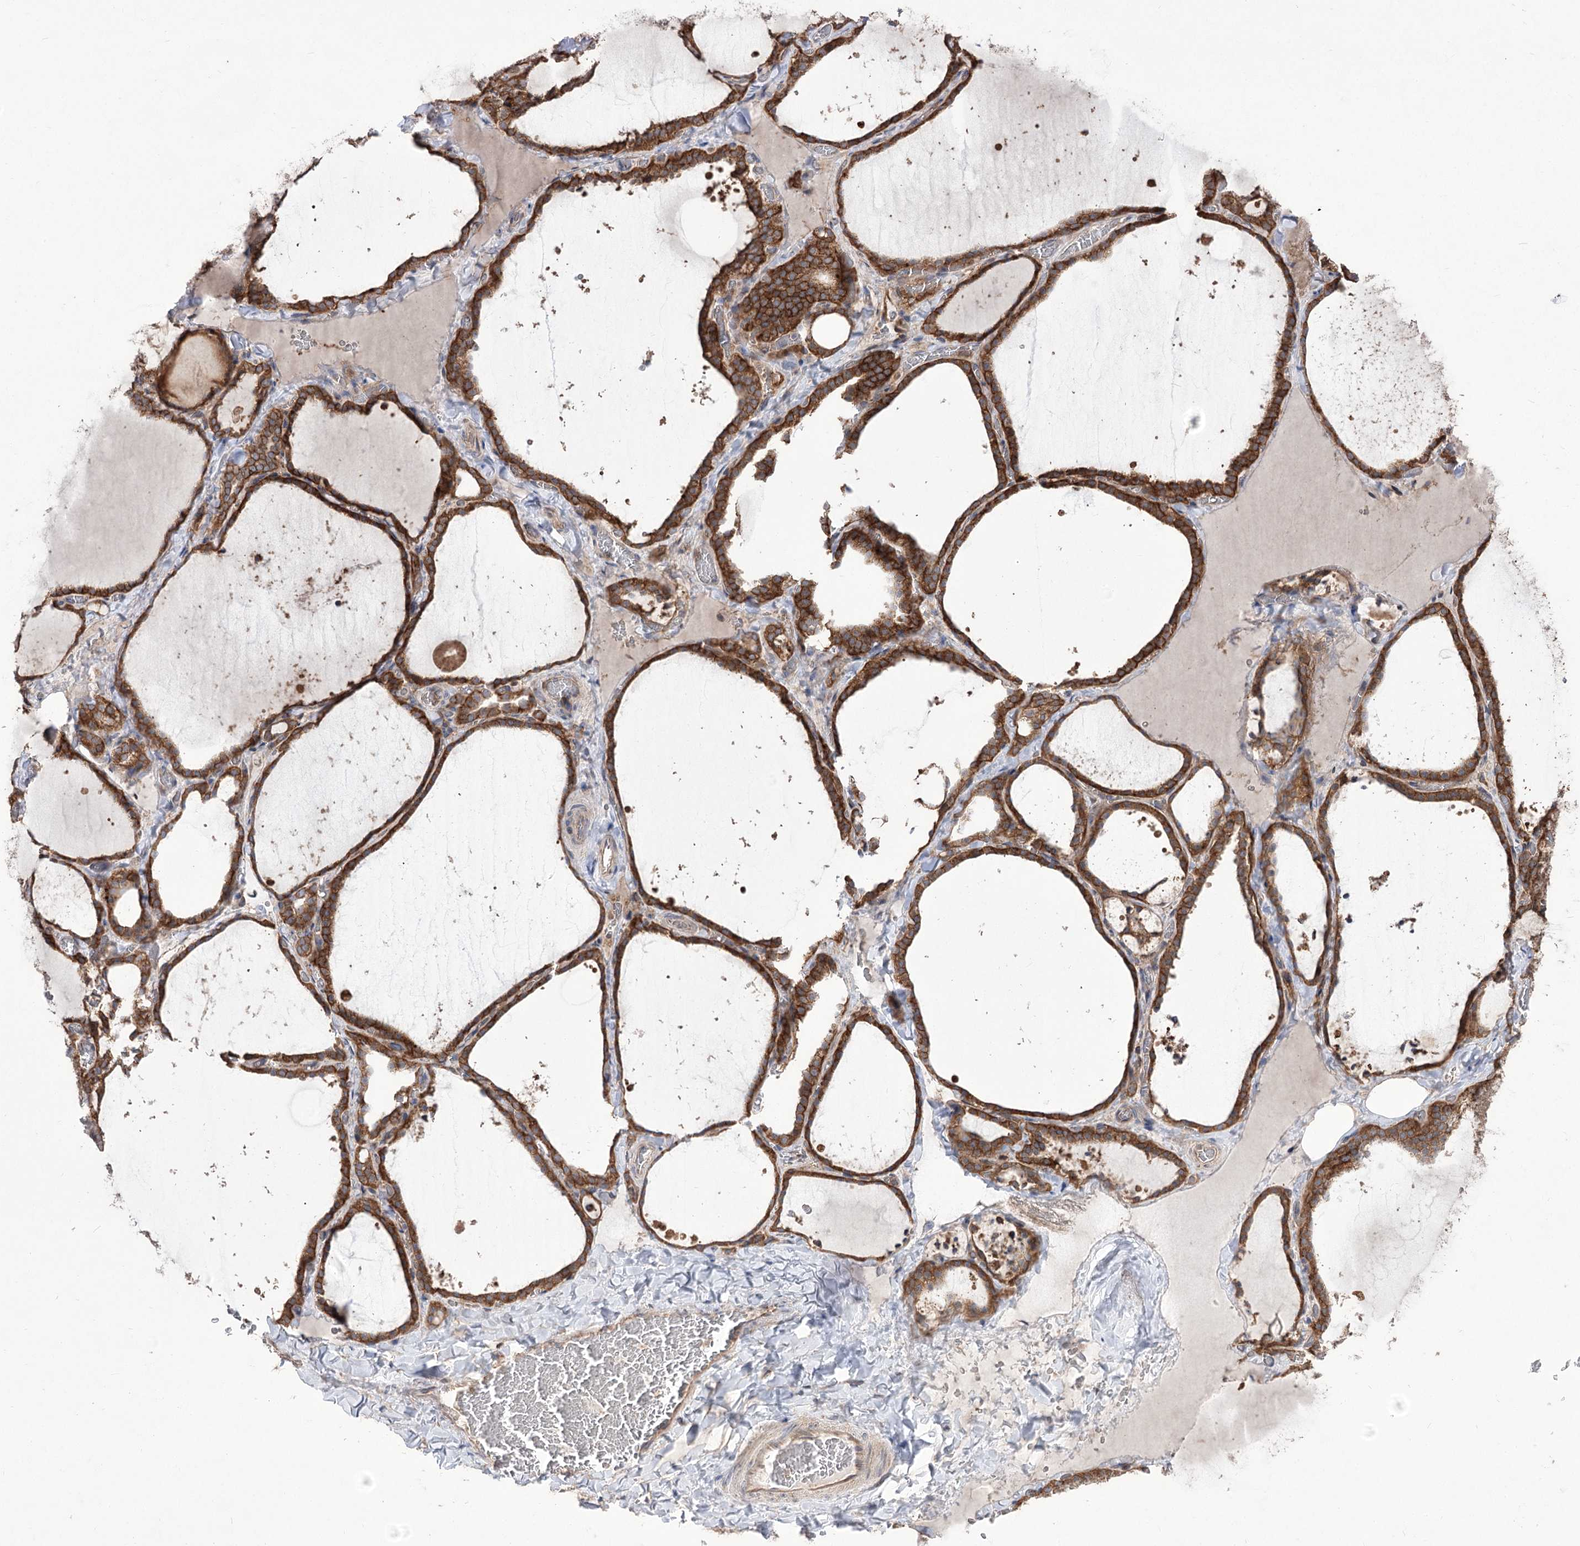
{"staining": {"intensity": "strong", "quantity": ">75%", "location": "cytoplasmic/membranous"}, "tissue": "thyroid gland", "cell_type": "Glandular cells", "image_type": "normal", "snomed": [{"axis": "morphology", "description": "Normal tissue, NOS"}, {"axis": "topography", "description": "Thyroid gland"}], "caption": "An IHC photomicrograph of unremarkable tissue is shown. Protein staining in brown shows strong cytoplasmic/membranous positivity in thyroid gland within glandular cells. The protein is stained brown, and the nuclei are stained in blue (DAB (3,3'-diaminobenzidine) IHC with brightfield microscopy, high magnification).", "gene": "XYLB", "patient": {"sex": "female", "age": 22}}